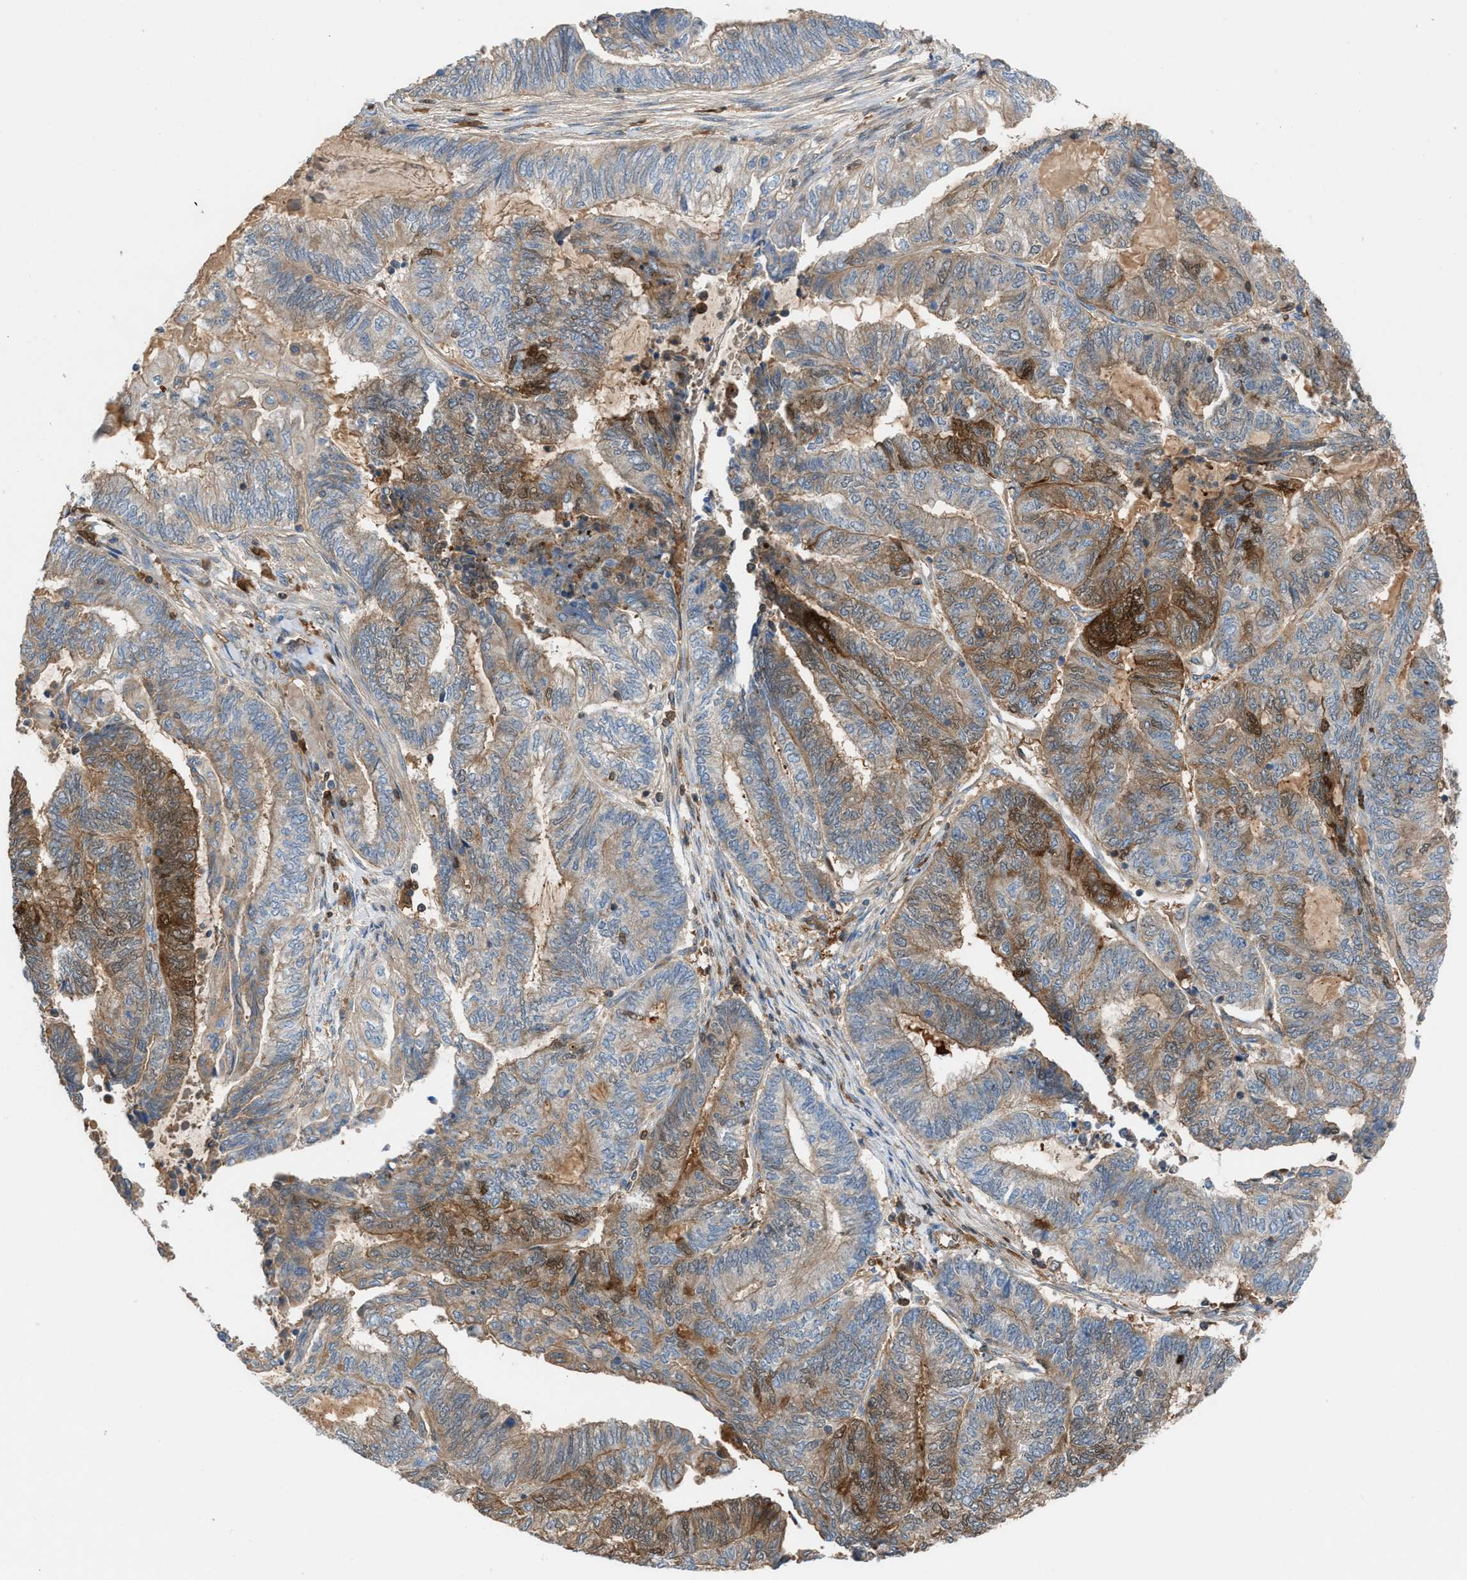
{"staining": {"intensity": "moderate", "quantity": "<25%", "location": "cytoplasmic/membranous"}, "tissue": "endometrial cancer", "cell_type": "Tumor cells", "image_type": "cancer", "snomed": [{"axis": "morphology", "description": "Adenocarcinoma, NOS"}, {"axis": "topography", "description": "Uterus"}, {"axis": "topography", "description": "Endometrium"}], "caption": "This is a photomicrograph of immunohistochemistry staining of adenocarcinoma (endometrial), which shows moderate expression in the cytoplasmic/membranous of tumor cells.", "gene": "TPK1", "patient": {"sex": "female", "age": 70}}